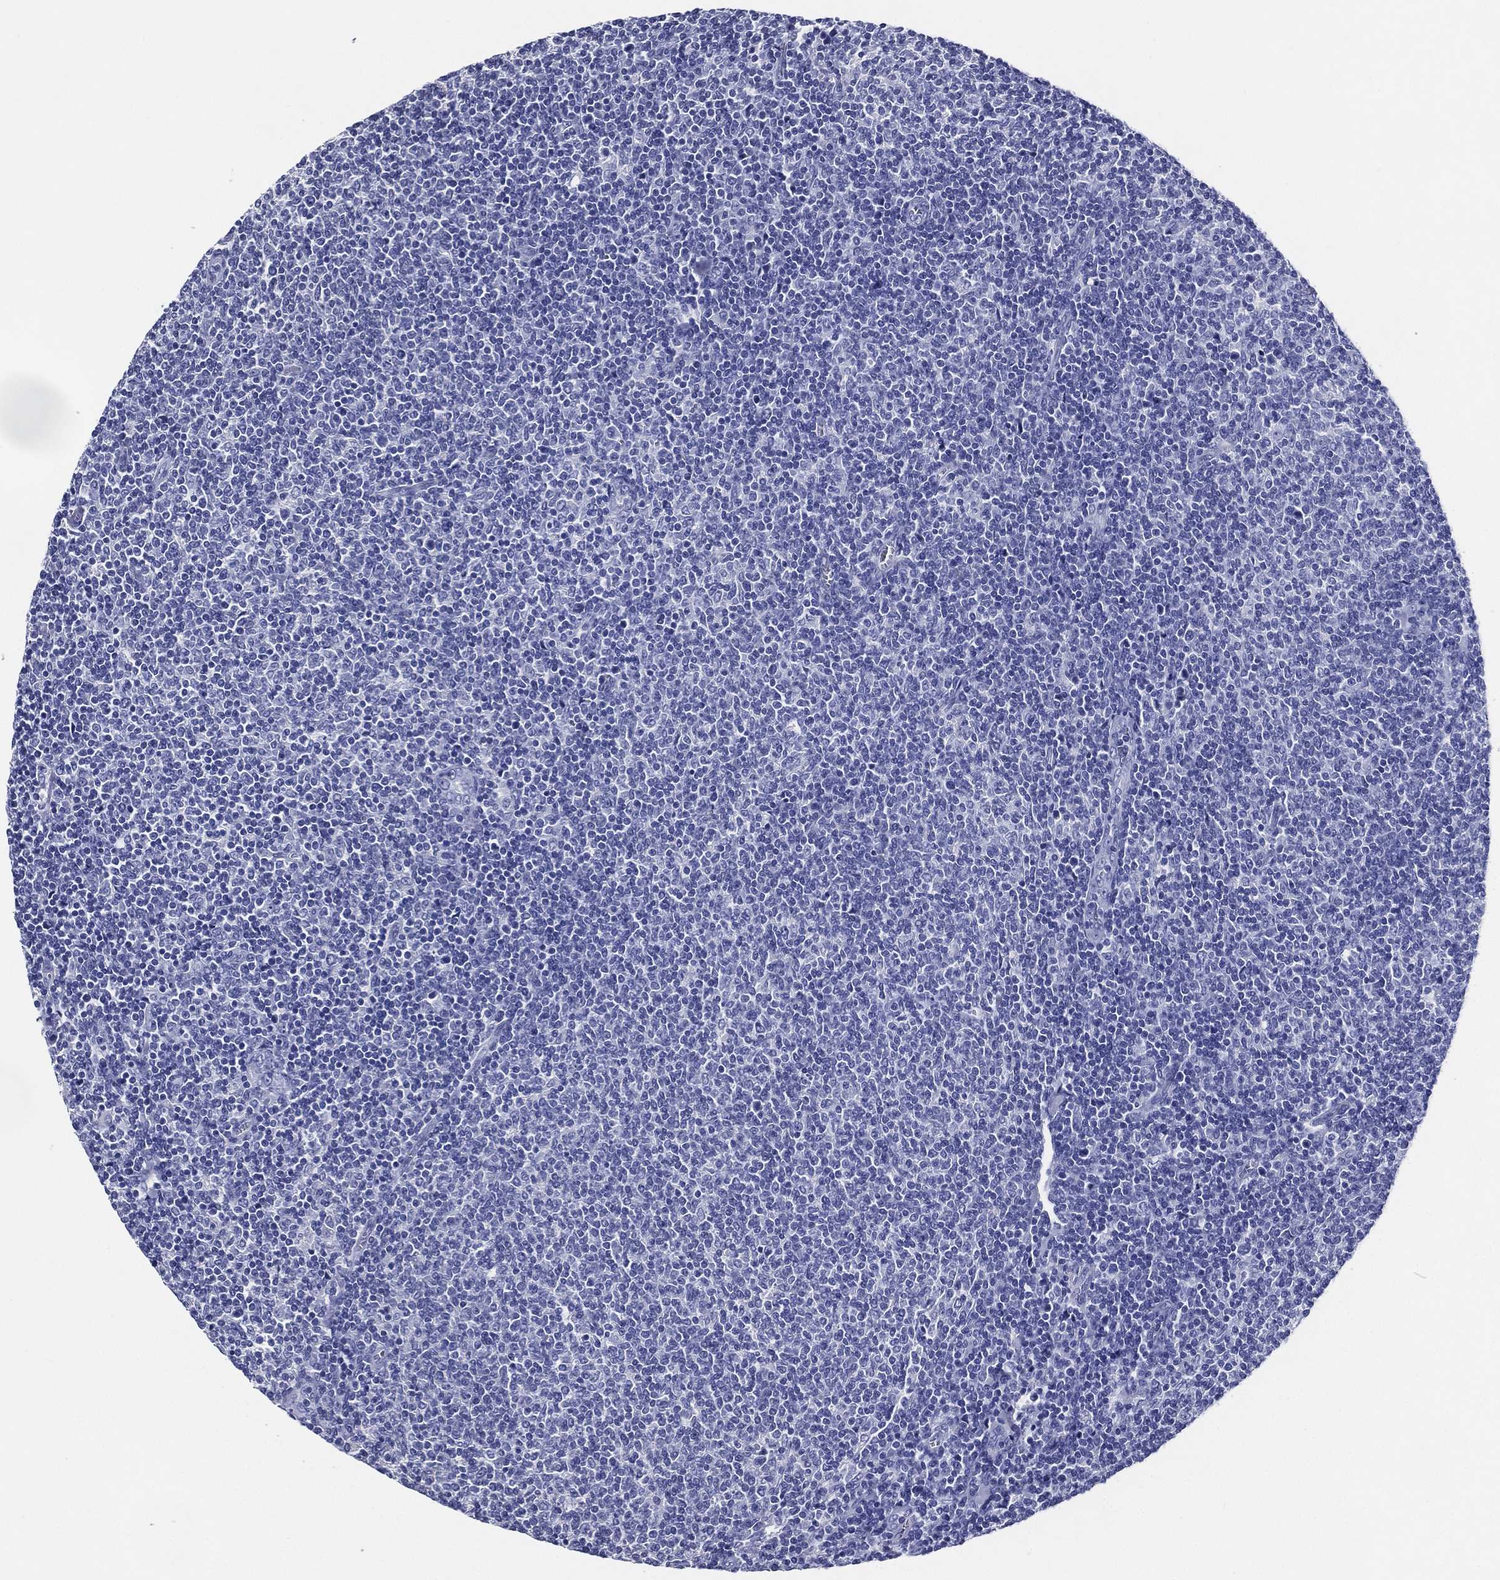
{"staining": {"intensity": "negative", "quantity": "none", "location": "none"}, "tissue": "lymphoma", "cell_type": "Tumor cells", "image_type": "cancer", "snomed": [{"axis": "morphology", "description": "Malignant lymphoma, non-Hodgkin's type, Low grade"}, {"axis": "topography", "description": "Lymph node"}], "caption": "IHC micrograph of neoplastic tissue: low-grade malignant lymphoma, non-Hodgkin's type stained with DAB (3,3'-diaminobenzidine) shows no significant protein expression in tumor cells.", "gene": "ACE2", "patient": {"sex": "male", "age": 52}}